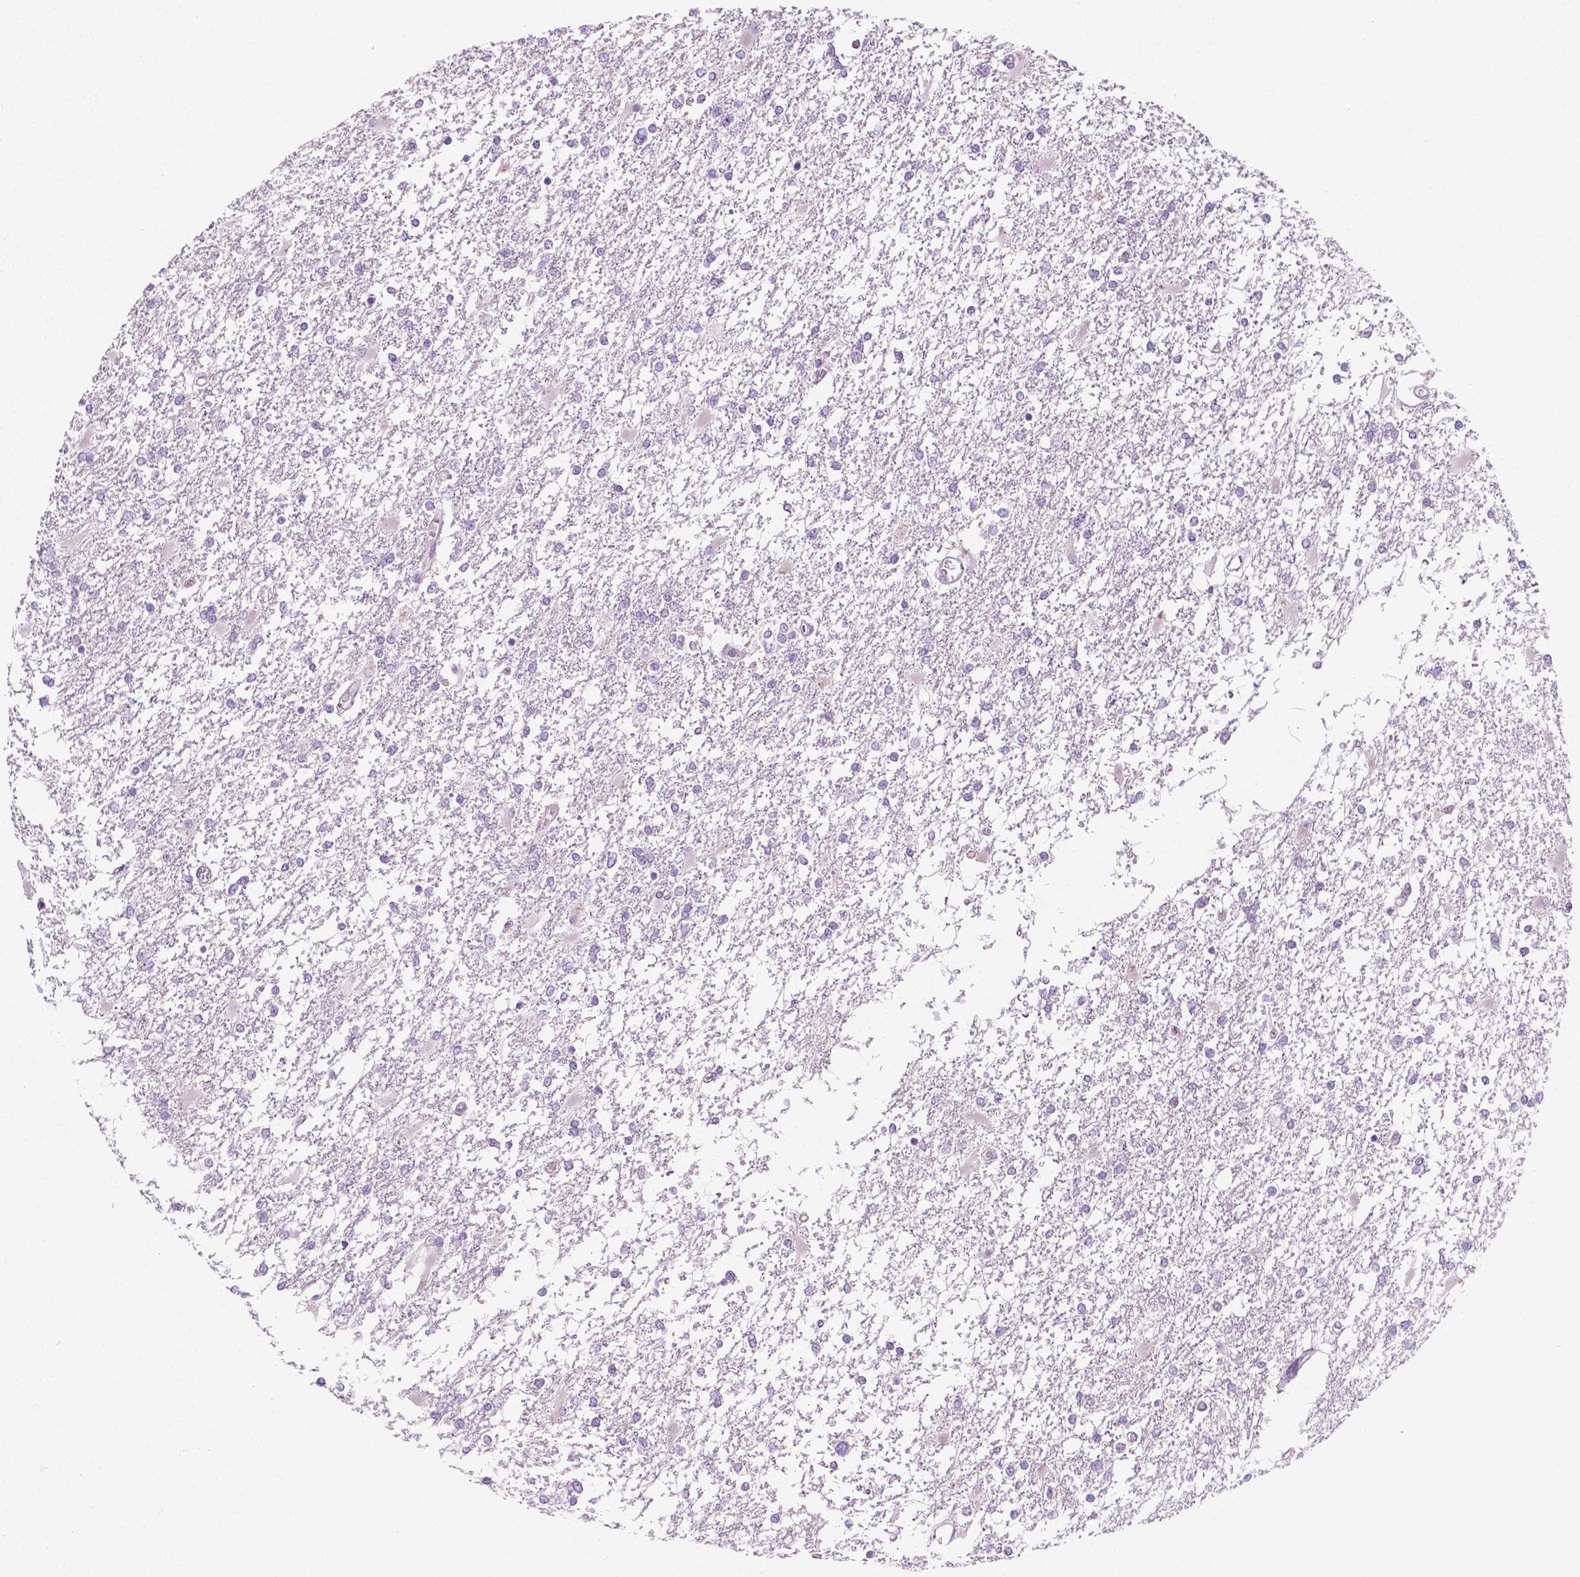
{"staining": {"intensity": "negative", "quantity": "none", "location": "none"}, "tissue": "glioma", "cell_type": "Tumor cells", "image_type": "cancer", "snomed": [{"axis": "morphology", "description": "Glioma, malignant, High grade"}, {"axis": "topography", "description": "Cerebral cortex"}], "caption": "Histopathology image shows no significant protein positivity in tumor cells of malignant high-grade glioma.", "gene": "EPPK1", "patient": {"sex": "male", "age": 79}}